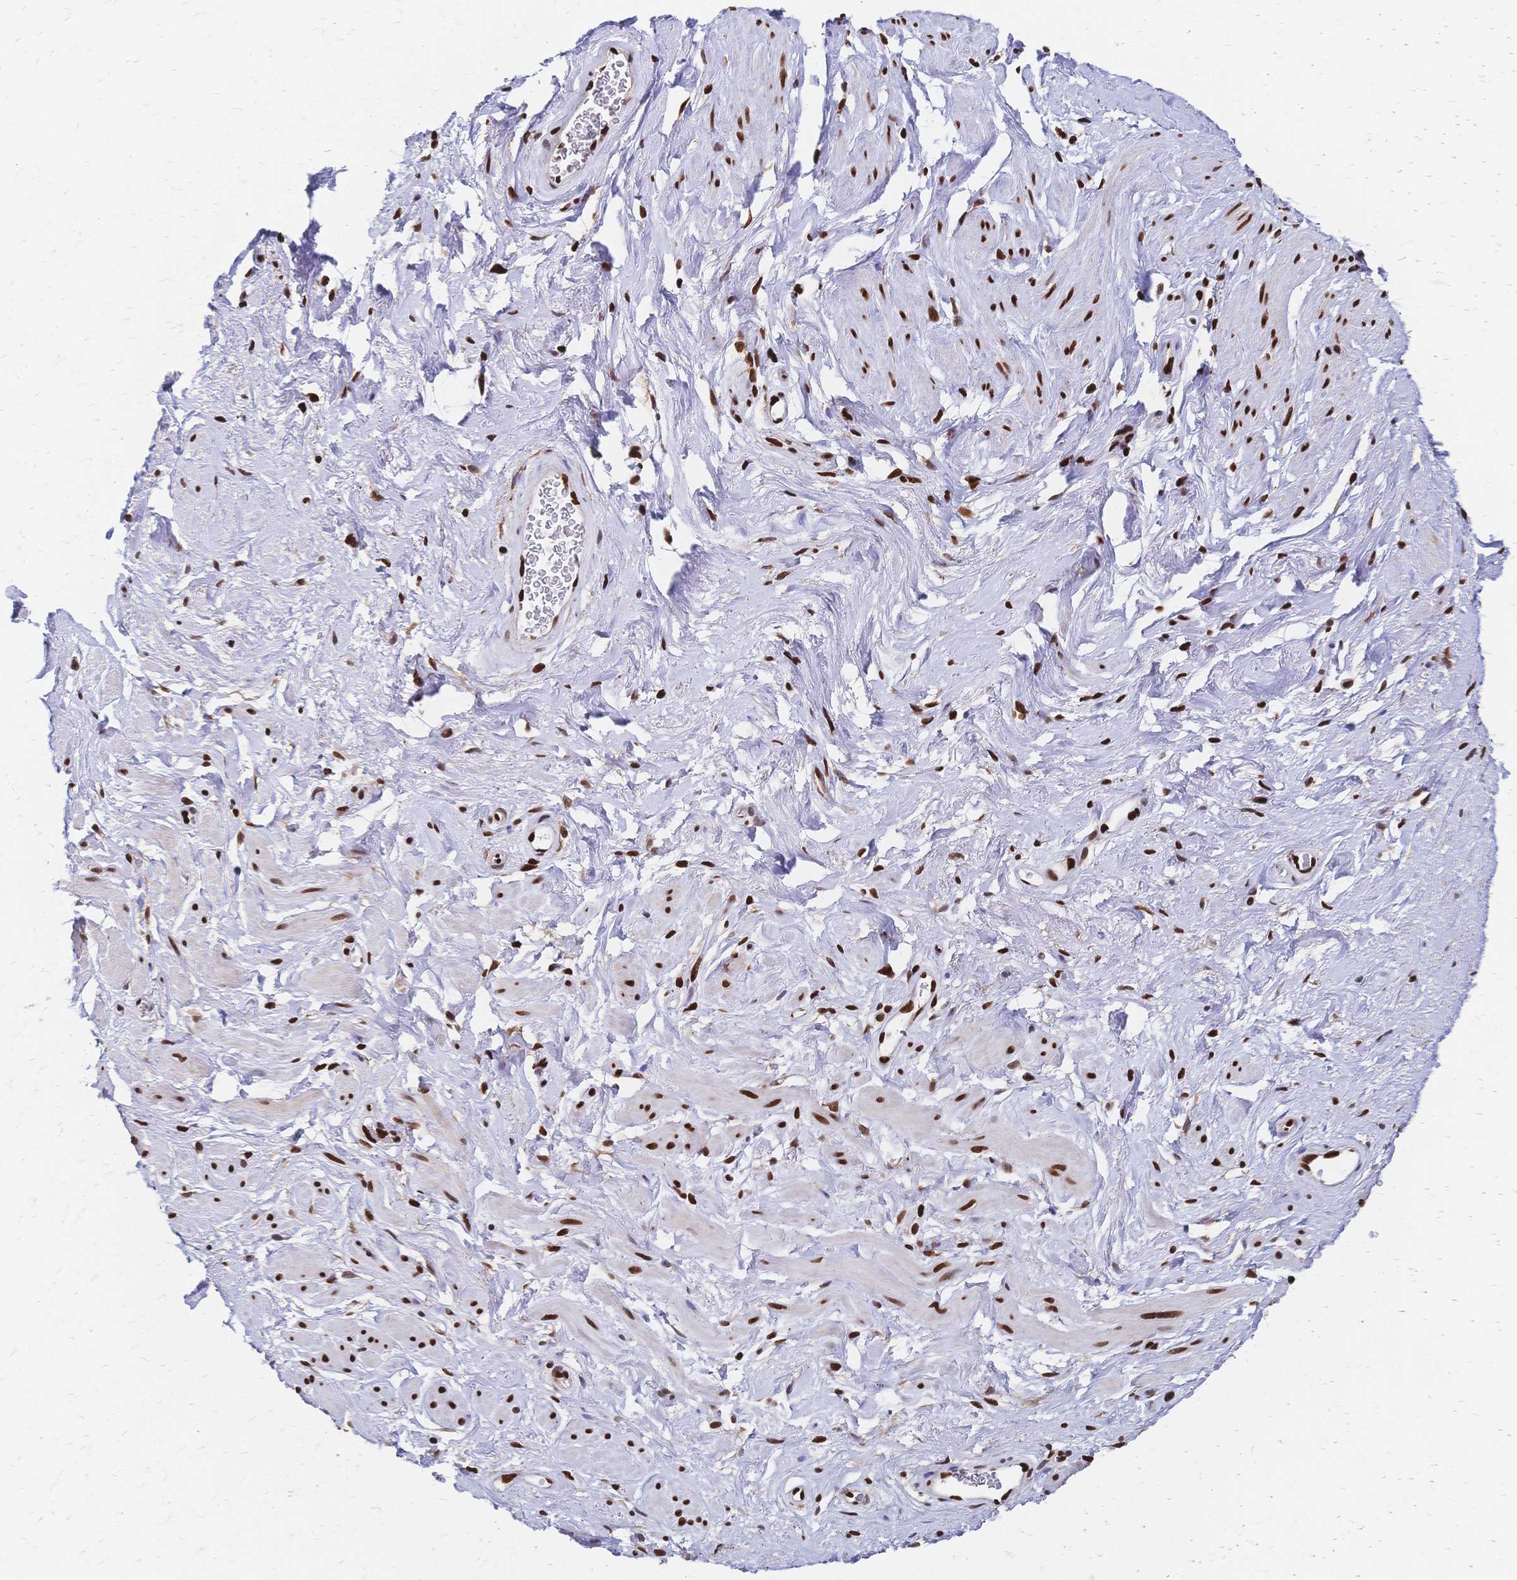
{"staining": {"intensity": "strong", "quantity": ">75%", "location": "nuclear"}, "tissue": "soft tissue", "cell_type": "Fibroblasts", "image_type": "normal", "snomed": [{"axis": "morphology", "description": "Normal tissue, NOS"}, {"axis": "topography", "description": "Vagina"}, {"axis": "topography", "description": "Peripheral nerve tissue"}], "caption": "This histopathology image displays immunohistochemistry (IHC) staining of benign human soft tissue, with high strong nuclear staining in approximately >75% of fibroblasts.", "gene": "HDGF", "patient": {"sex": "female", "age": 71}}